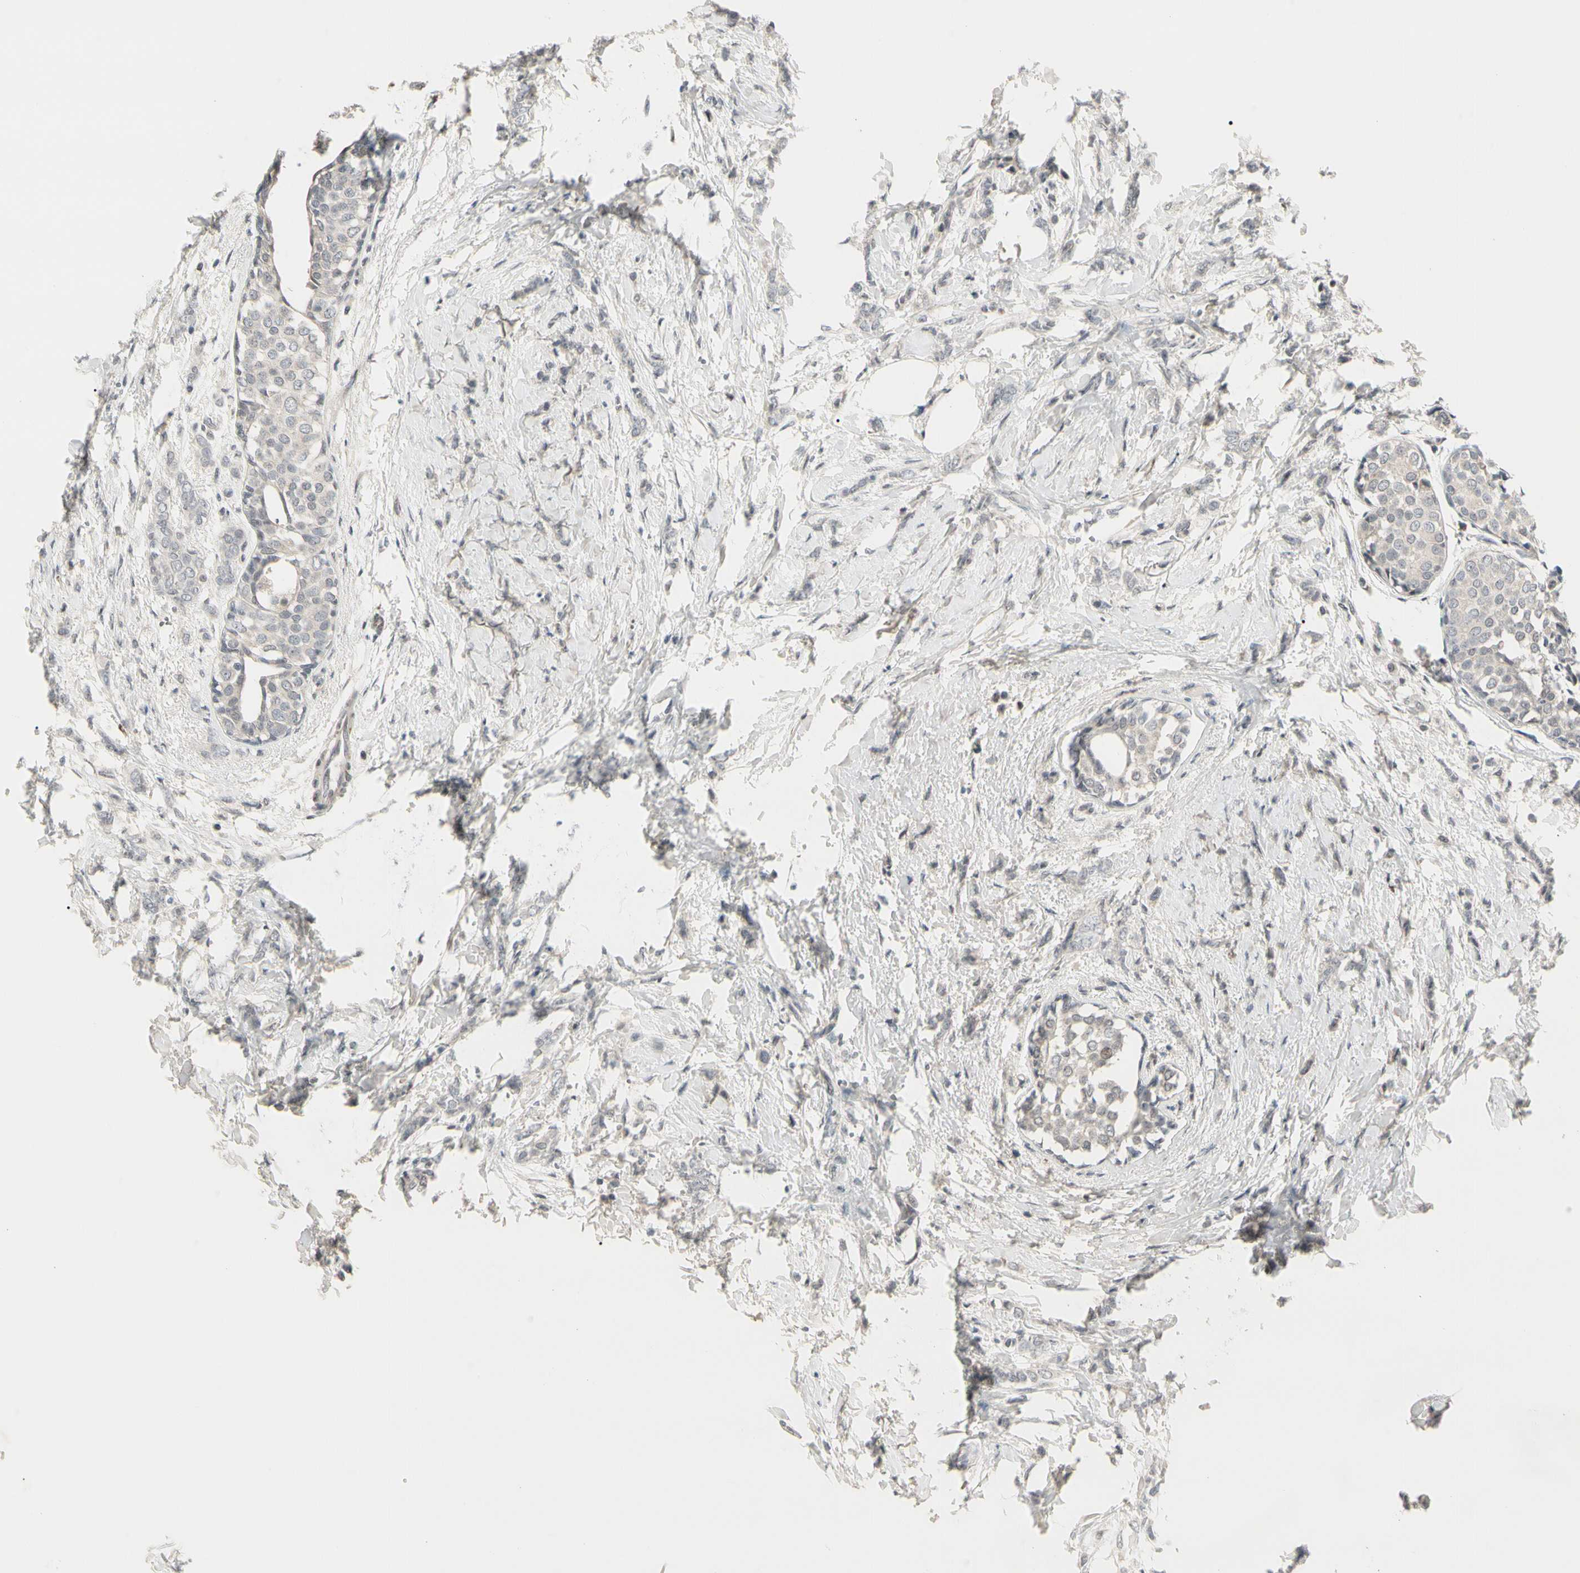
{"staining": {"intensity": "negative", "quantity": "none", "location": "none"}, "tissue": "breast cancer", "cell_type": "Tumor cells", "image_type": "cancer", "snomed": [{"axis": "morphology", "description": "Lobular carcinoma, in situ"}, {"axis": "morphology", "description": "Lobular carcinoma"}, {"axis": "topography", "description": "Breast"}], "caption": "Histopathology image shows no significant protein expression in tumor cells of breast lobular carcinoma.", "gene": "GREM1", "patient": {"sex": "female", "age": 41}}